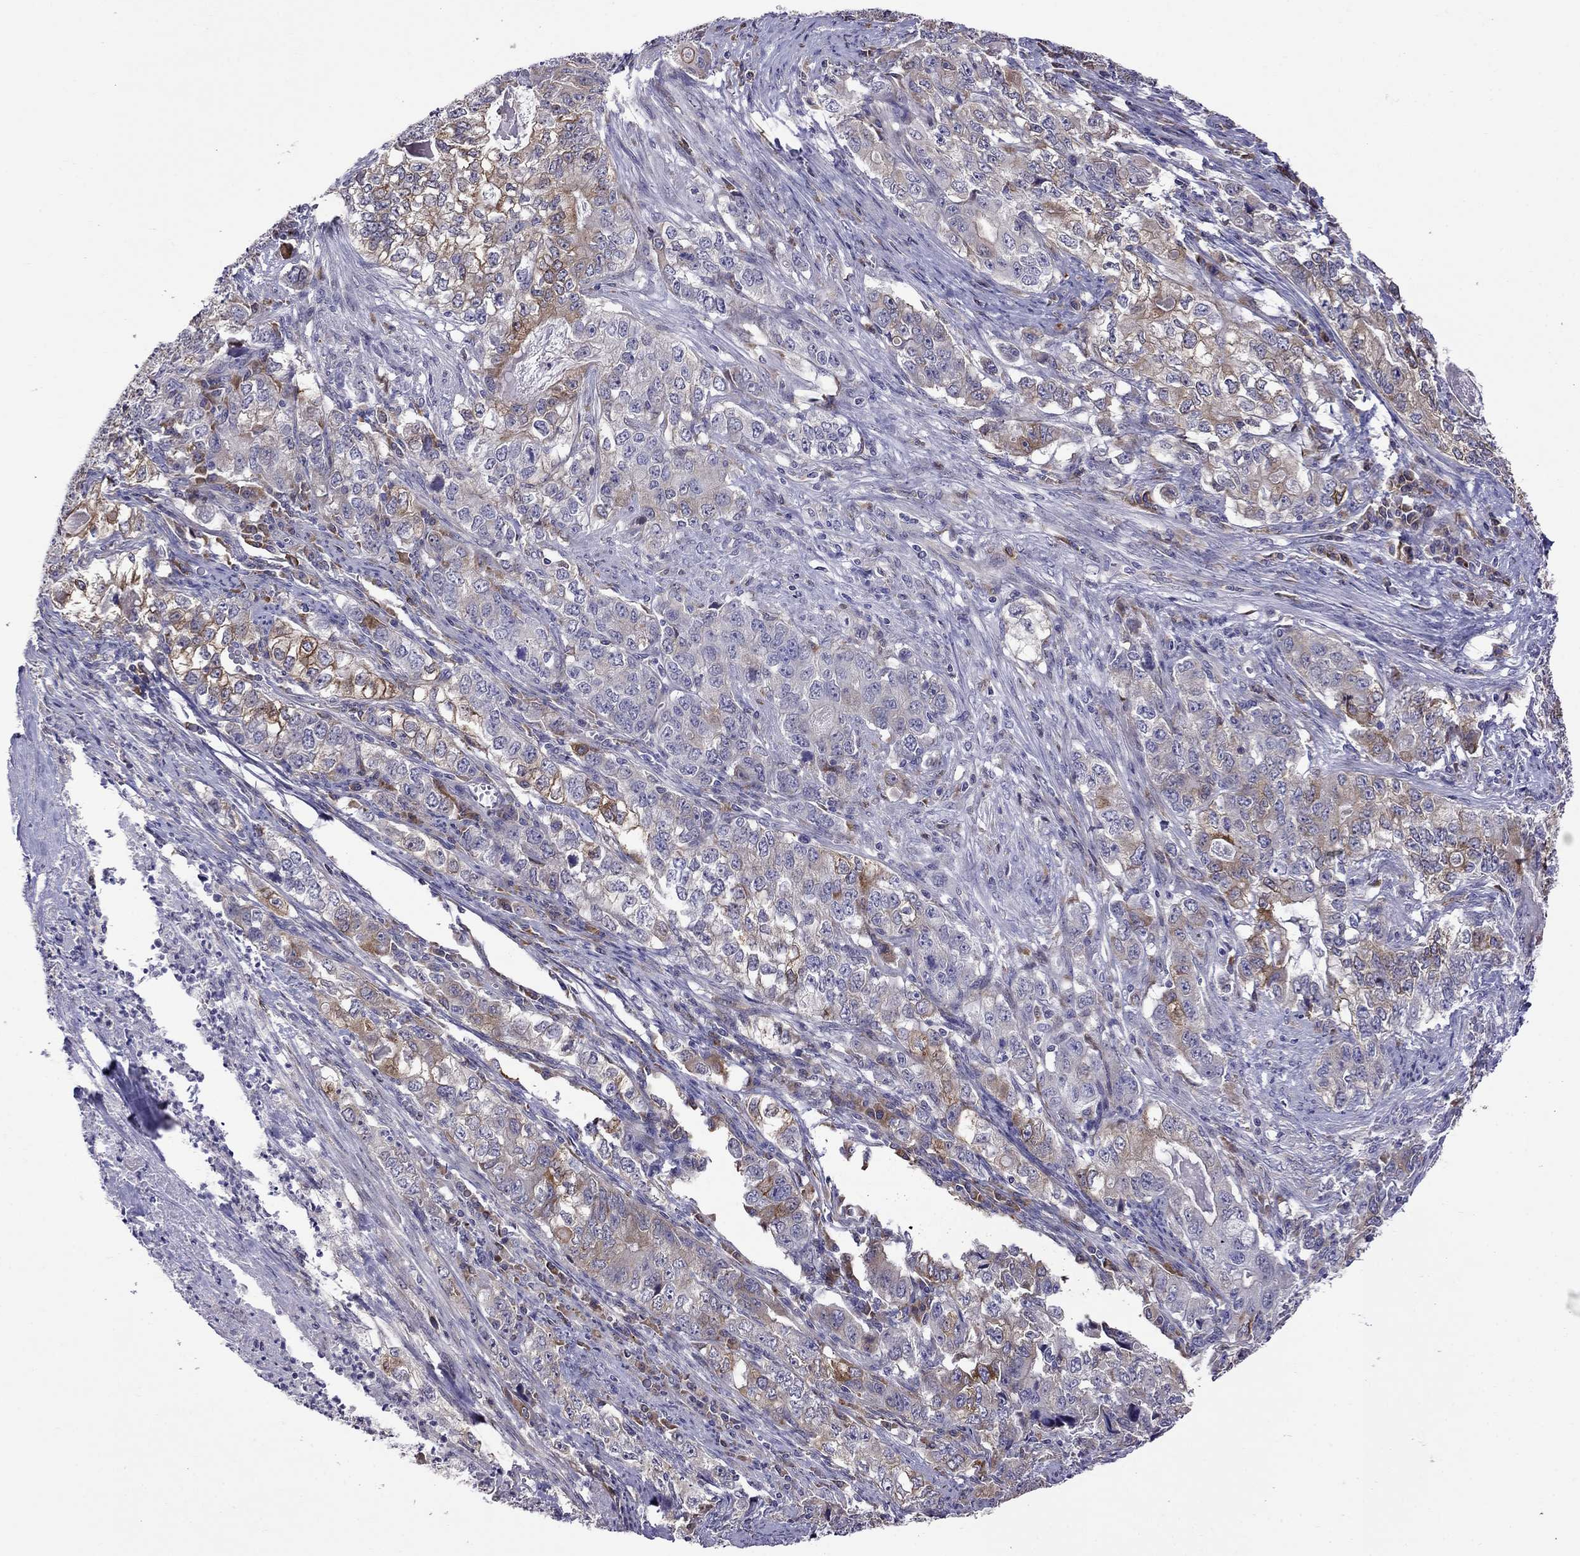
{"staining": {"intensity": "moderate", "quantity": "<25%", "location": "cytoplasmic/membranous"}, "tissue": "stomach cancer", "cell_type": "Tumor cells", "image_type": "cancer", "snomed": [{"axis": "morphology", "description": "Adenocarcinoma, NOS"}, {"axis": "topography", "description": "Stomach, lower"}], "caption": "Adenocarcinoma (stomach) was stained to show a protein in brown. There is low levels of moderate cytoplasmic/membranous expression in about <25% of tumor cells.", "gene": "ADAM28", "patient": {"sex": "female", "age": 72}}